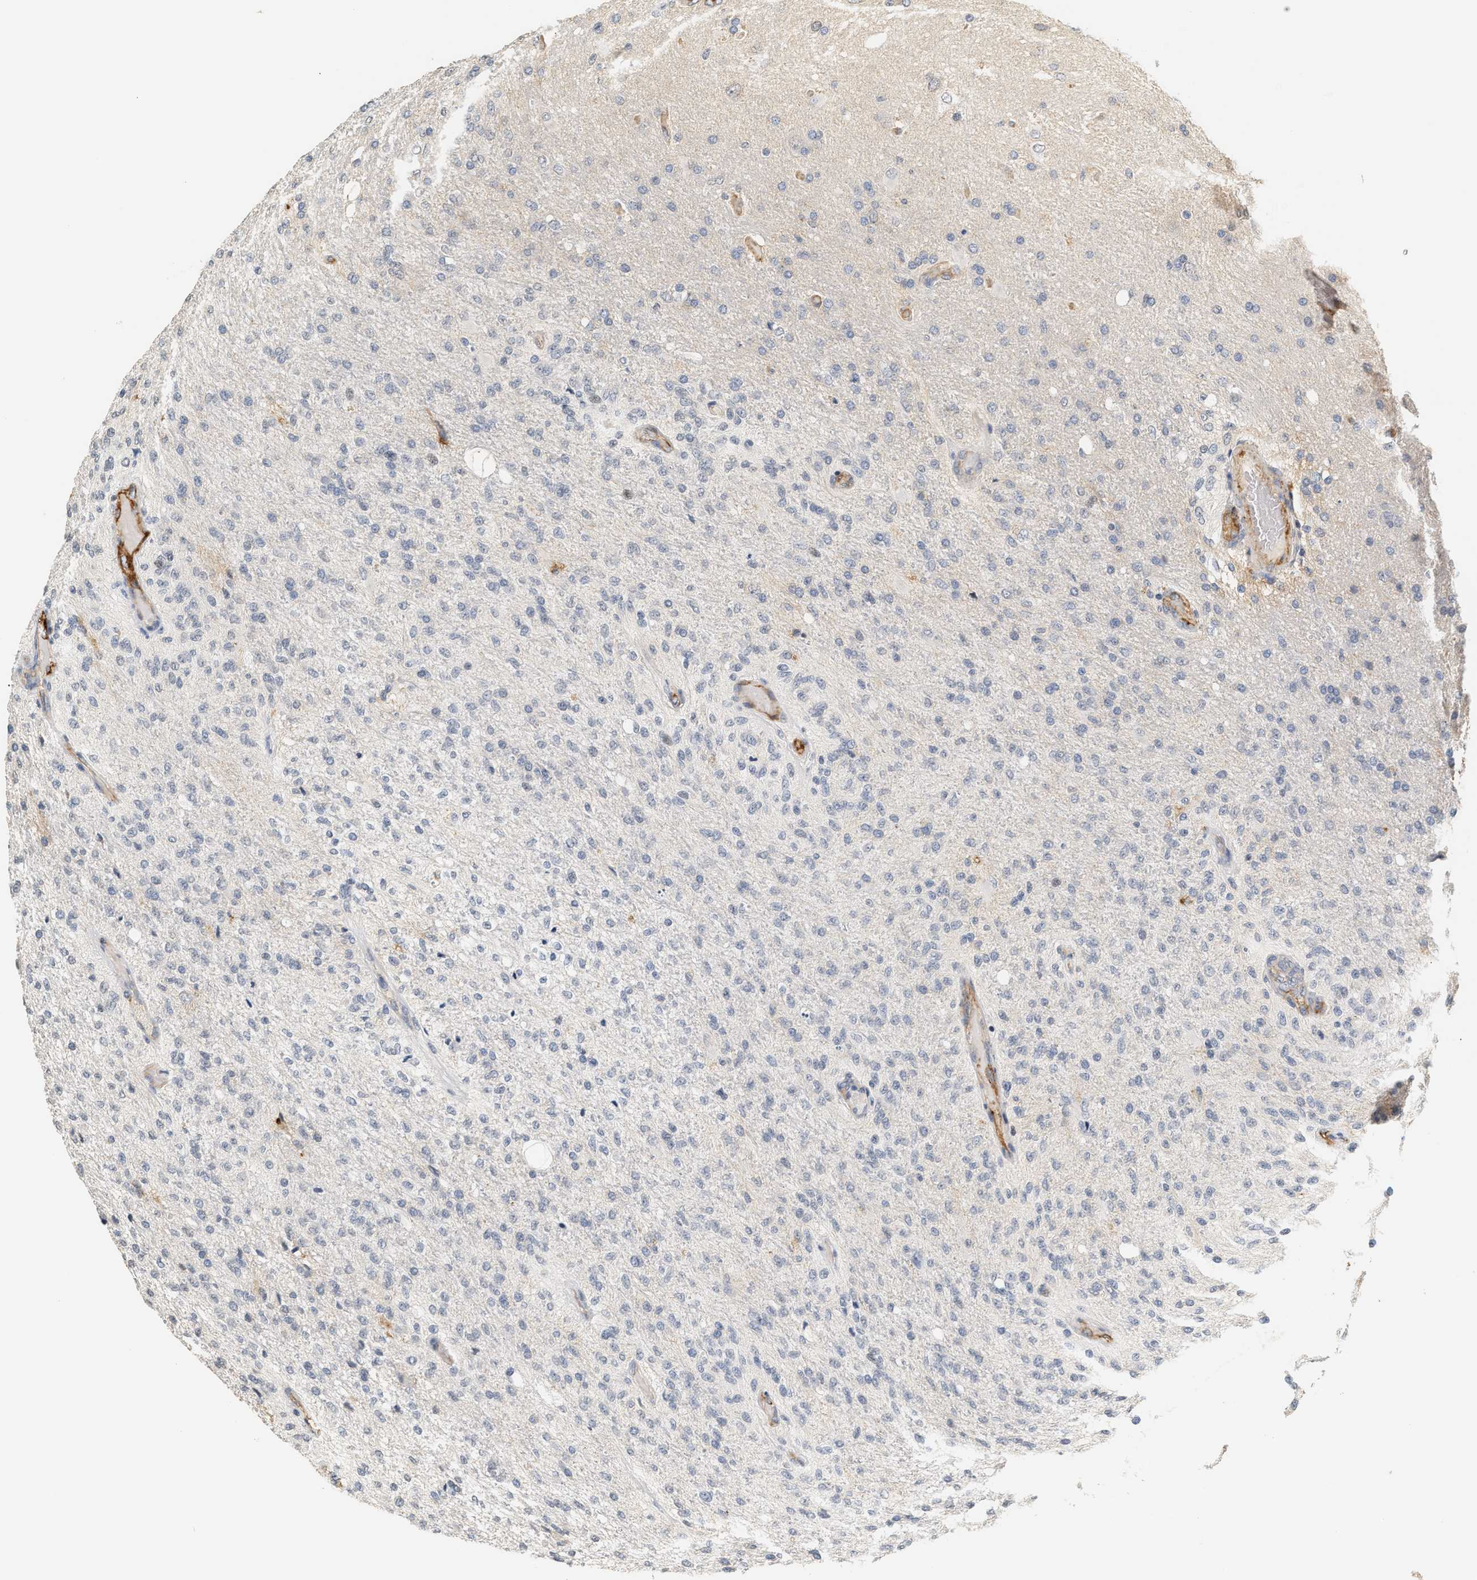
{"staining": {"intensity": "negative", "quantity": "none", "location": "none"}, "tissue": "glioma", "cell_type": "Tumor cells", "image_type": "cancer", "snomed": [{"axis": "morphology", "description": "Normal tissue, NOS"}, {"axis": "morphology", "description": "Glioma, malignant, High grade"}, {"axis": "topography", "description": "Cerebral cortex"}], "caption": "Immunohistochemistry image of neoplastic tissue: malignant high-grade glioma stained with DAB displays no significant protein staining in tumor cells.", "gene": "PLXND1", "patient": {"sex": "male", "age": 77}}